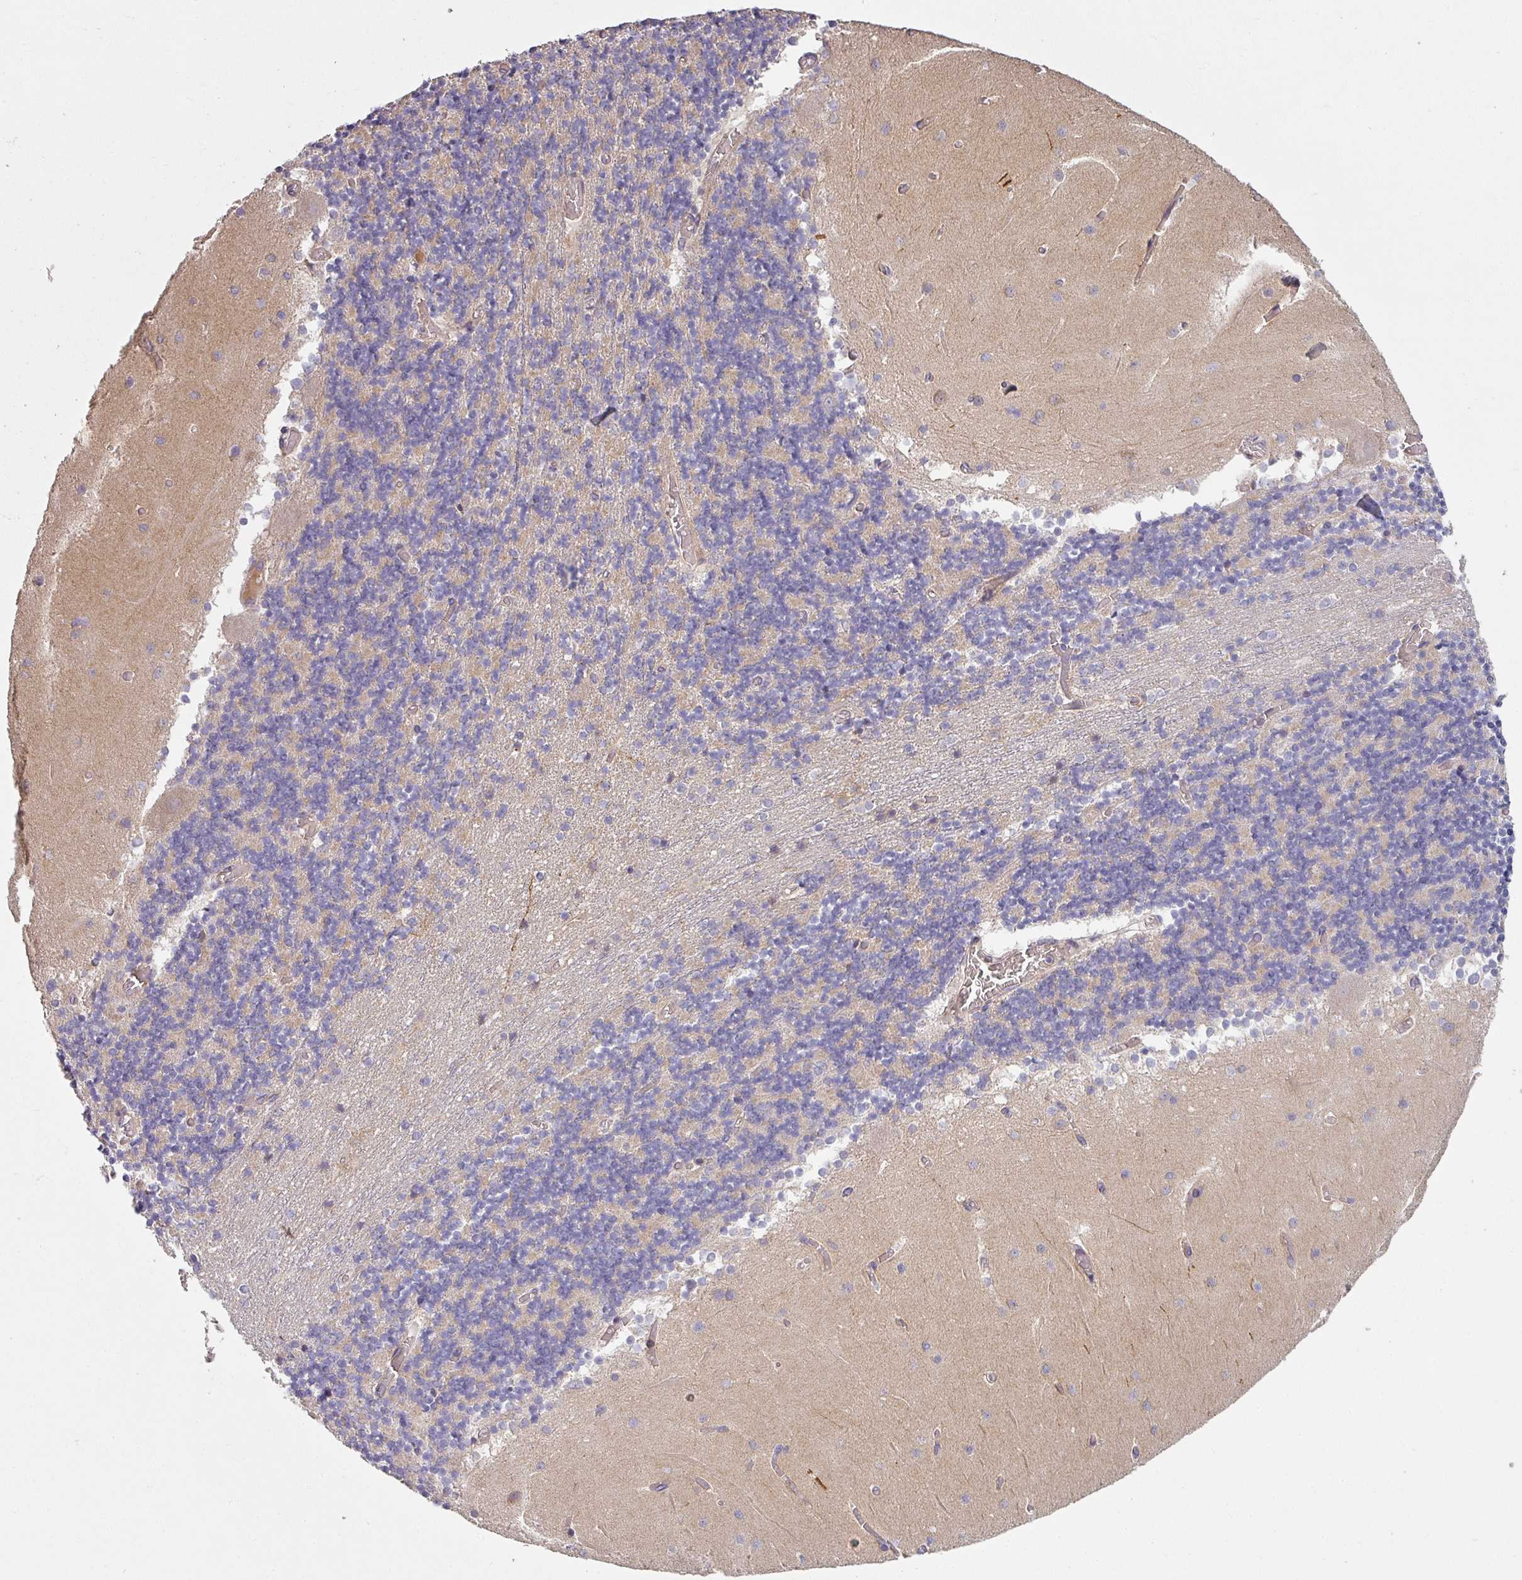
{"staining": {"intensity": "moderate", "quantity": "<25%", "location": "cytoplasmic/membranous"}, "tissue": "cerebellum", "cell_type": "Cells in granular layer", "image_type": "normal", "snomed": [{"axis": "morphology", "description": "Normal tissue, NOS"}, {"axis": "topography", "description": "Cerebellum"}], "caption": "Unremarkable cerebellum demonstrates moderate cytoplasmic/membranous expression in approximately <25% of cells in granular layer, visualized by immunohistochemistry.", "gene": "PCDH1", "patient": {"sex": "female", "age": 28}}